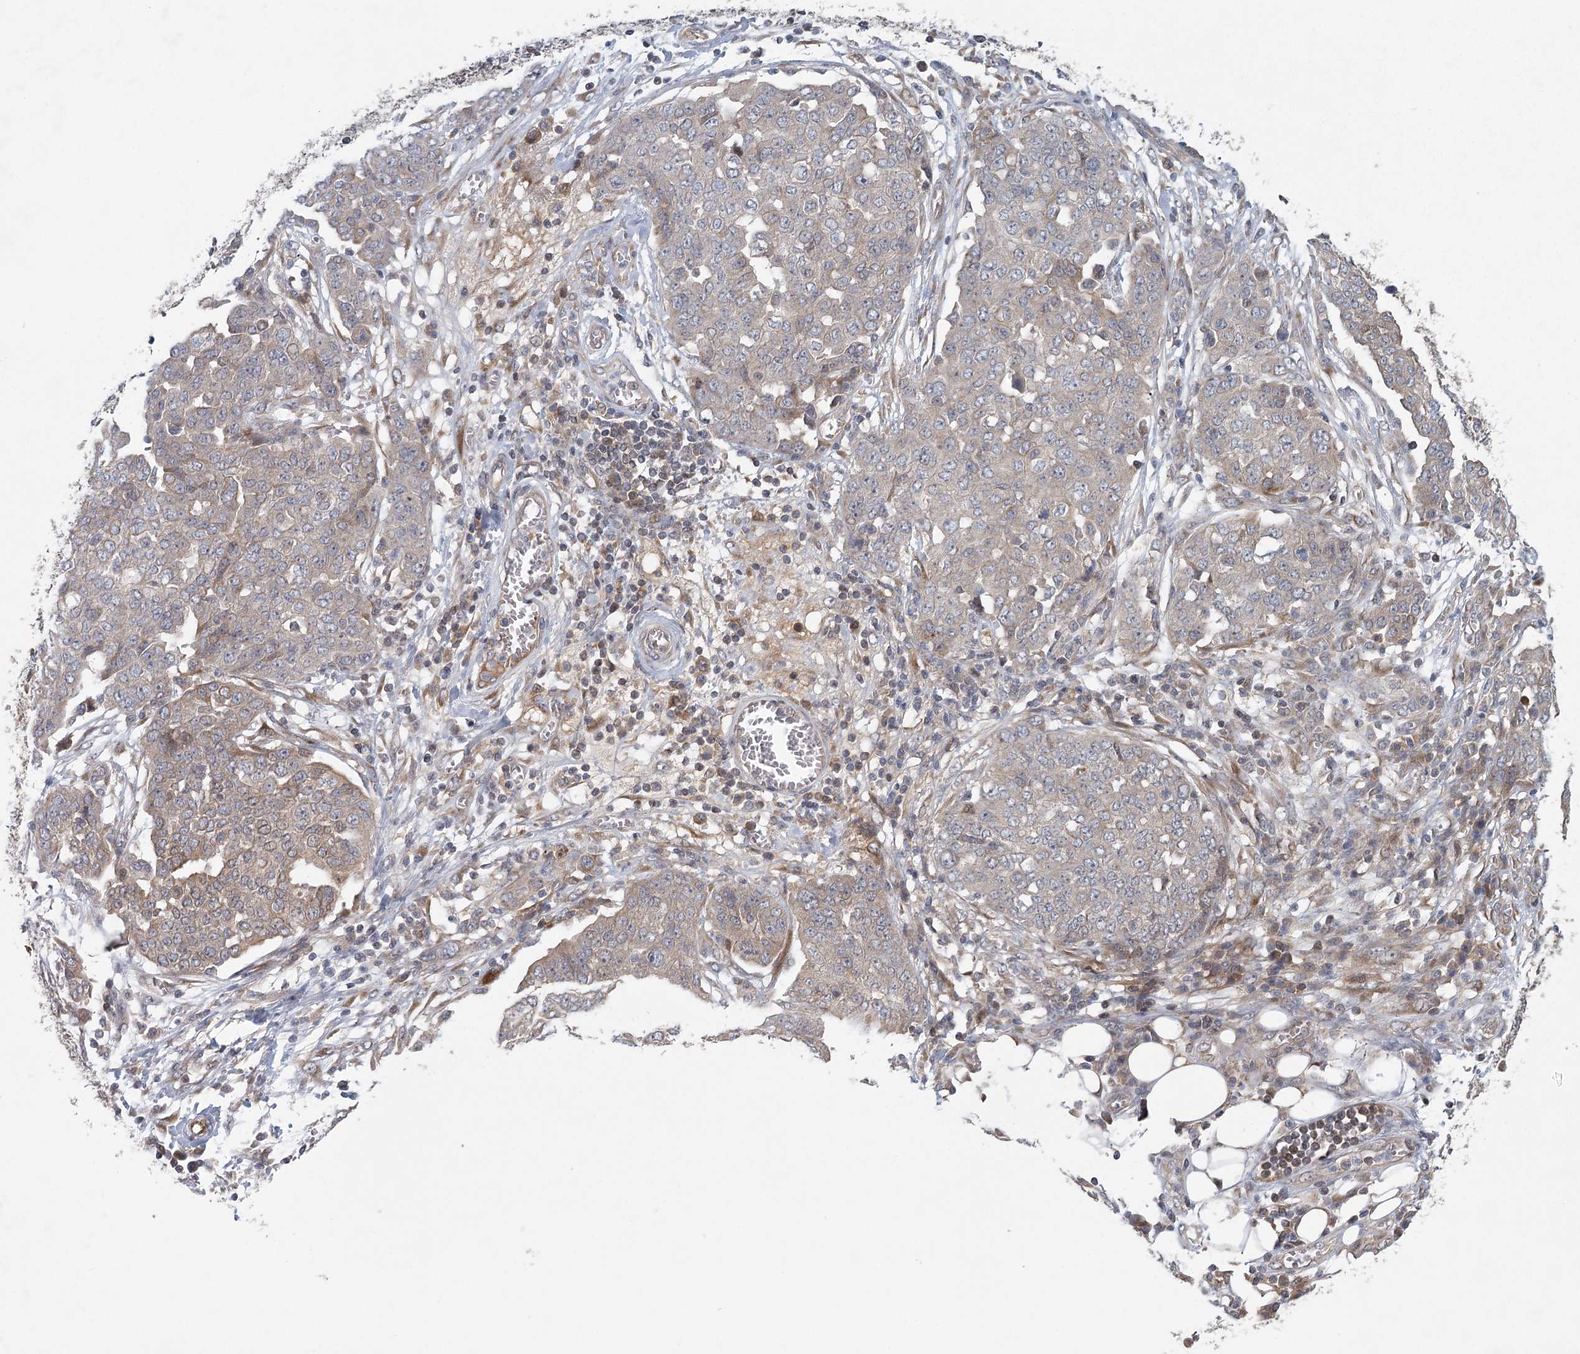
{"staining": {"intensity": "weak", "quantity": "<25%", "location": "cytoplasmic/membranous"}, "tissue": "ovarian cancer", "cell_type": "Tumor cells", "image_type": "cancer", "snomed": [{"axis": "morphology", "description": "Cystadenocarcinoma, serous, NOS"}, {"axis": "topography", "description": "Soft tissue"}, {"axis": "topography", "description": "Ovary"}], "caption": "Immunohistochemical staining of human serous cystadenocarcinoma (ovarian) shows no significant expression in tumor cells.", "gene": "LRRC14B", "patient": {"sex": "female", "age": 57}}